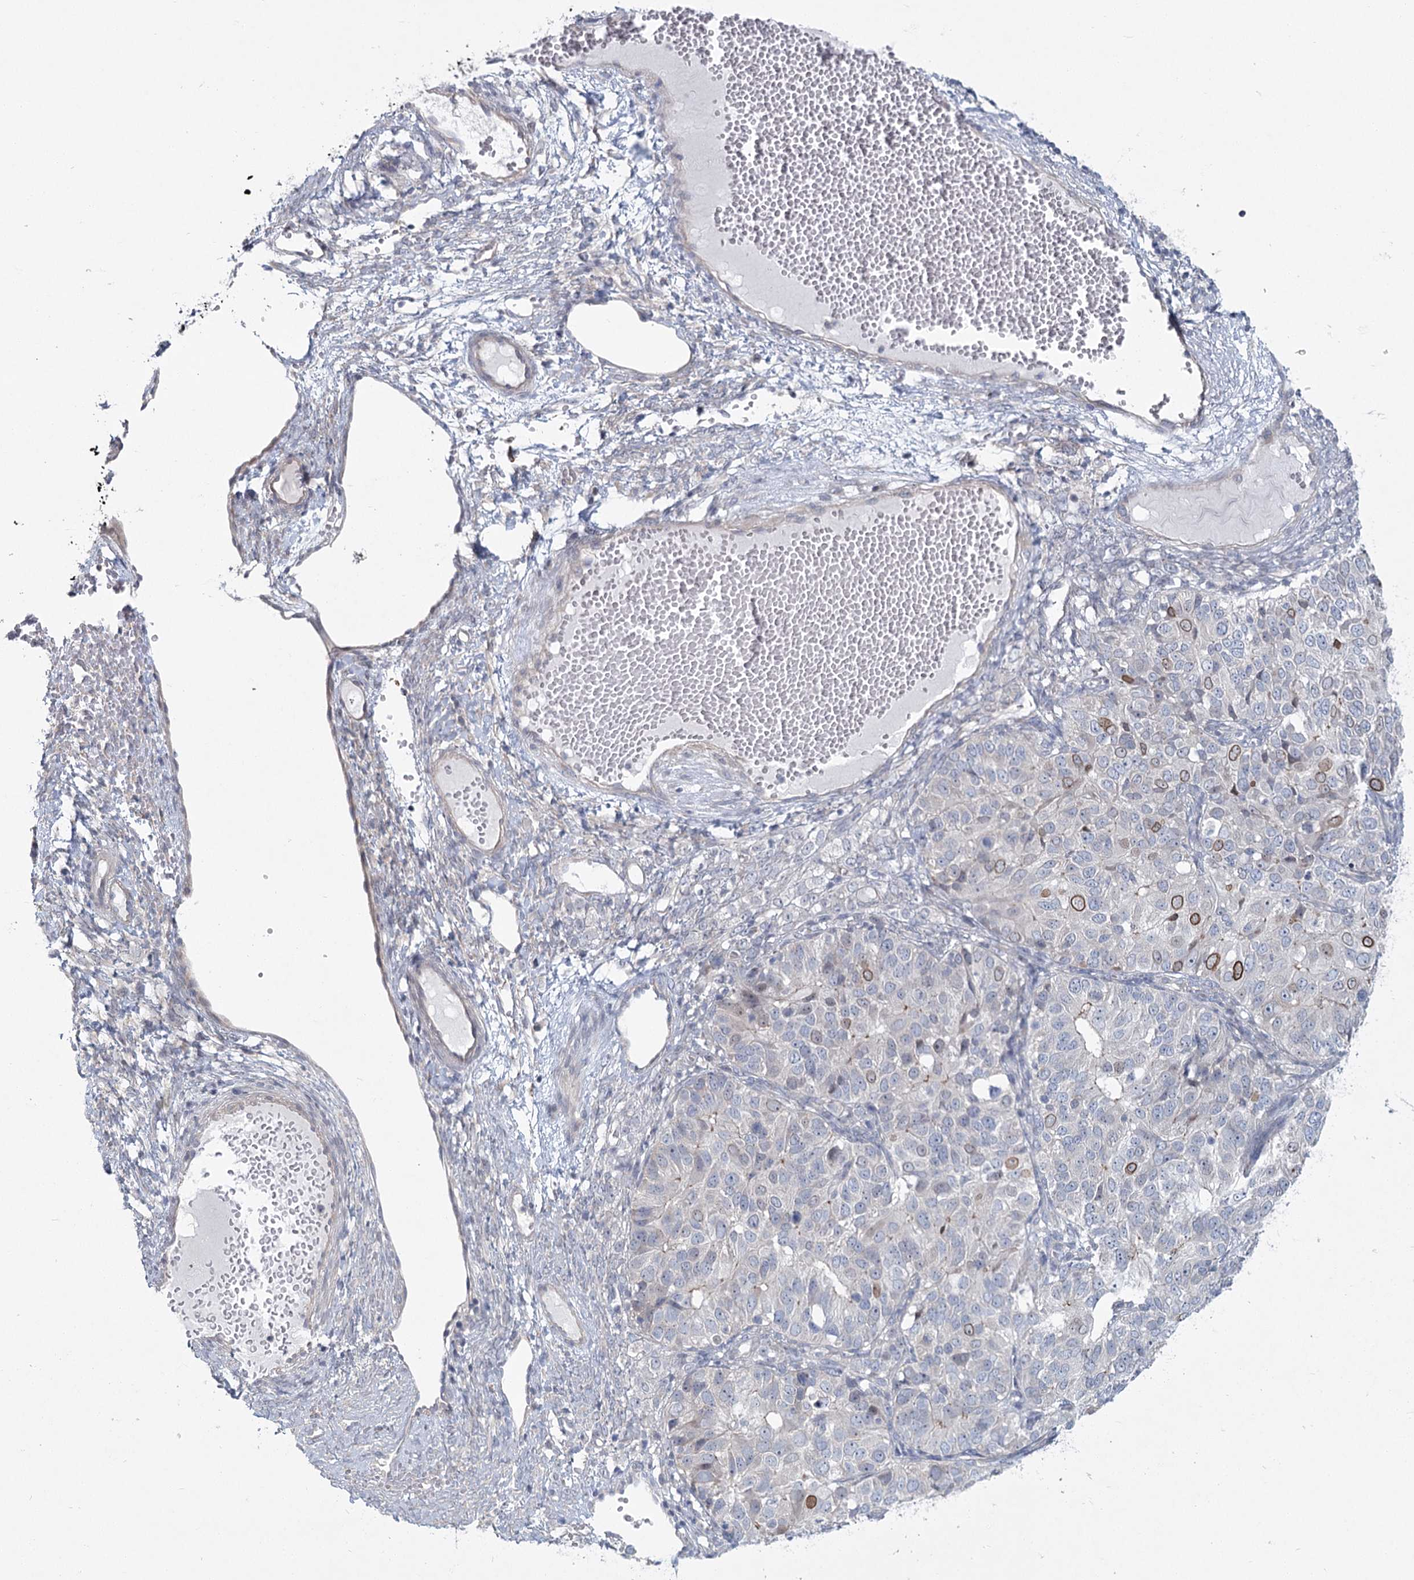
{"staining": {"intensity": "moderate", "quantity": "<25%", "location": "cytoplasmic/membranous,nuclear"}, "tissue": "ovarian cancer", "cell_type": "Tumor cells", "image_type": "cancer", "snomed": [{"axis": "morphology", "description": "Carcinoma, endometroid"}, {"axis": "topography", "description": "Ovary"}], "caption": "Immunohistochemical staining of human endometroid carcinoma (ovarian) demonstrates moderate cytoplasmic/membranous and nuclear protein positivity in about <25% of tumor cells. Nuclei are stained in blue.", "gene": "SPINK13", "patient": {"sex": "female", "age": 51}}